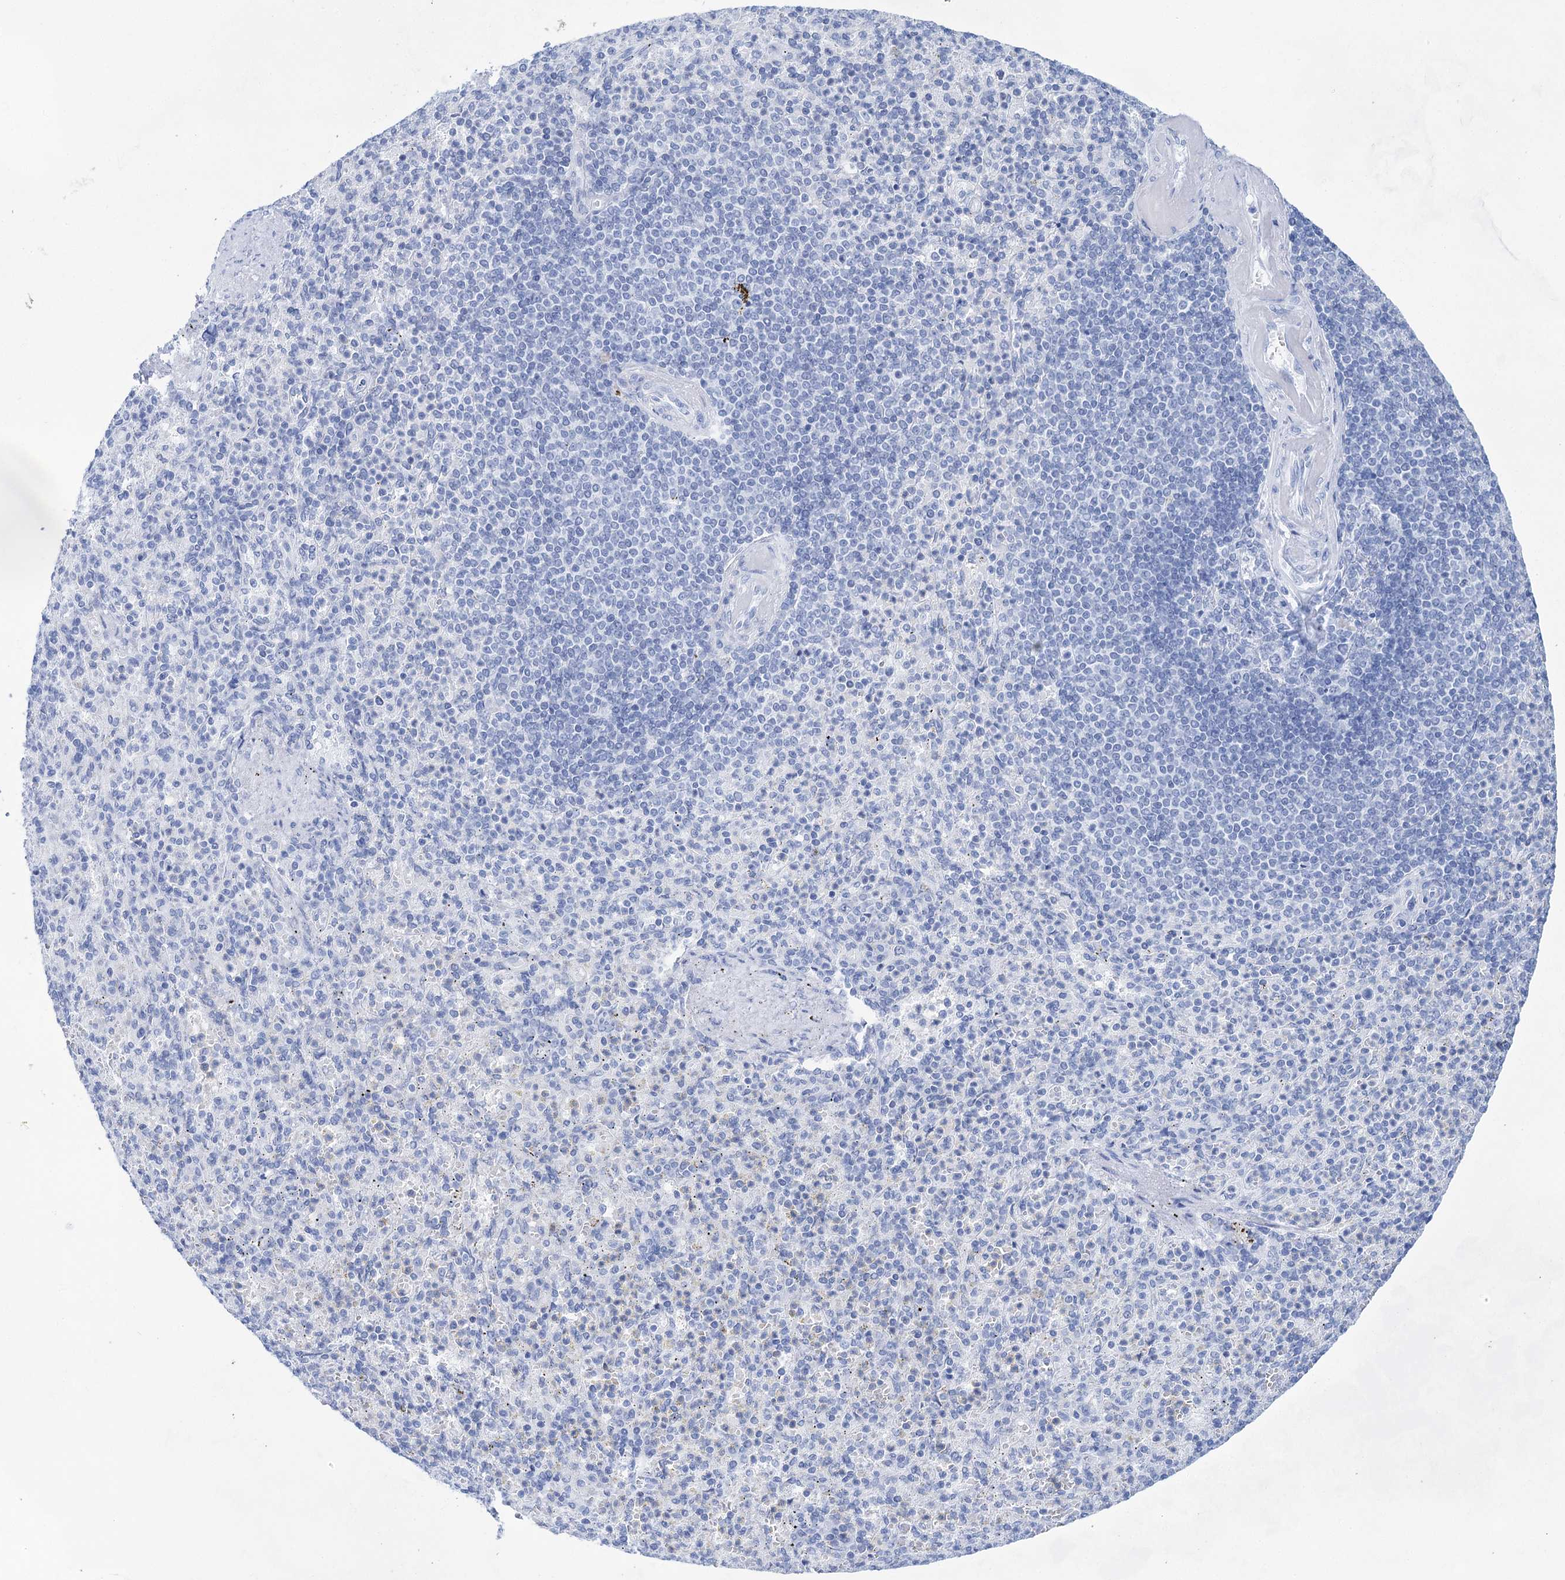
{"staining": {"intensity": "negative", "quantity": "none", "location": "none"}, "tissue": "spleen", "cell_type": "Cells in red pulp", "image_type": "normal", "snomed": [{"axis": "morphology", "description": "Normal tissue, NOS"}, {"axis": "topography", "description": "Spleen"}], "caption": "This is an immunohistochemistry photomicrograph of unremarkable human spleen. There is no expression in cells in red pulp.", "gene": "LALBA", "patient": {"sex": "female", "age": 74}}